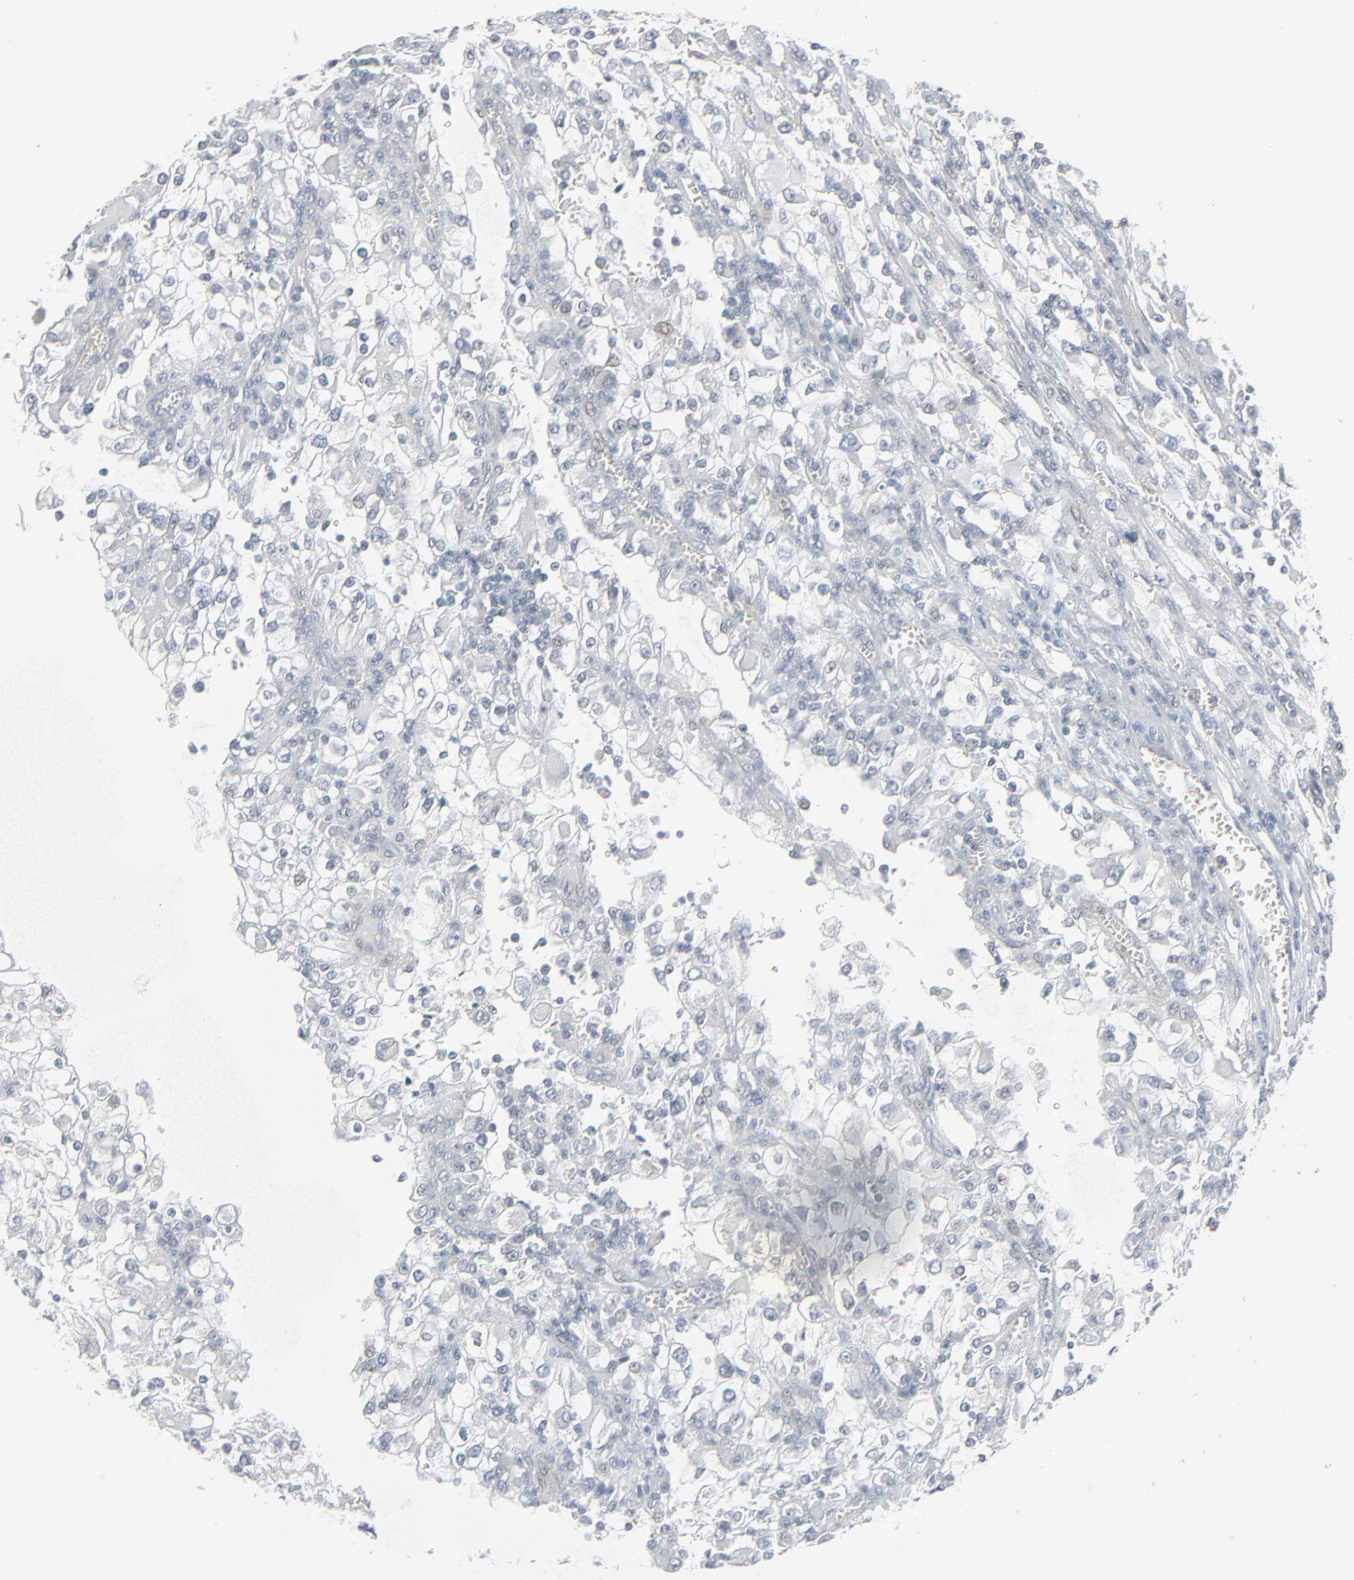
{"staining": {"intensity": "negative", "quantity": "none", "location": "none"}, "tissue": "renal cancer", "cell_type": "Tumor cells", "image_type": "cancer", "snomed": [{"axis": "morphology", "description": "Adenocarcinoma, NOS"}, {"axis": "topography", "description": "Kidney"}], "caption": "Immunohistochemistry of human renal cancer displays no positivity in tumor cells.", "gene": "NEUROD1", "patient": {"sex": "female", "age": 52}}